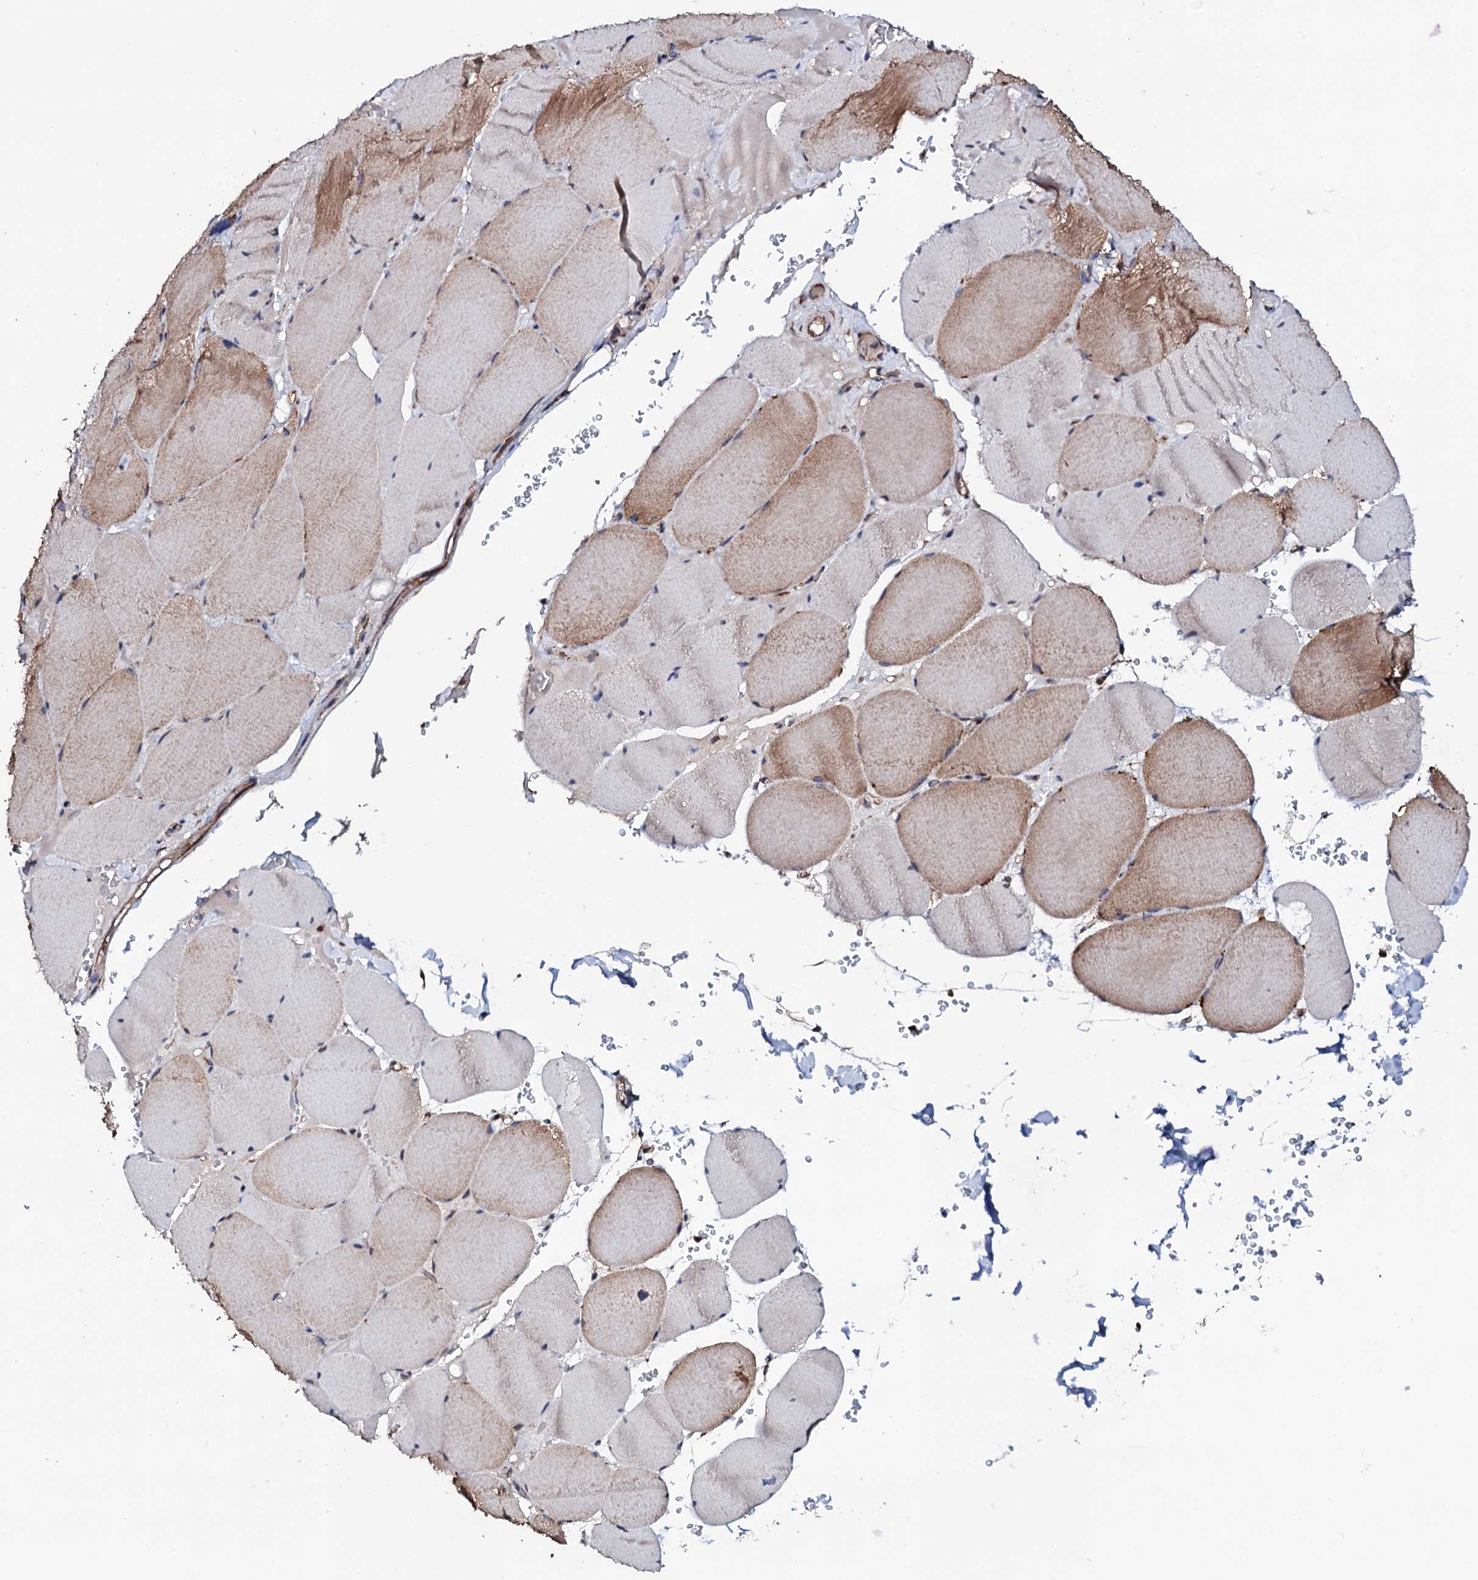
{"staining": {"intensity": "moderate", "quantity": "25%-75%", "location": "cytoplasmic/membranous"}, "tissue": "skeletal muscle", "cell_type": "Myocytes", "image_type": "normal", "snomed": [{"axis": "morphology", "description": "Normal tissue, NOS"}, {"axis": "topography", "description": "Skeletal muscle"}, {"axis": "topography", "description": "Head-Neck"}], "caption": "This photomicrograph exhibits IHC staining of normal human skeletal muscle, with medium moderate cytoplasmic/membranous expression in about 25%-75% of myocytes.", "gene": "MTIF3", "patient": {"sex": "male", "age": 66}}